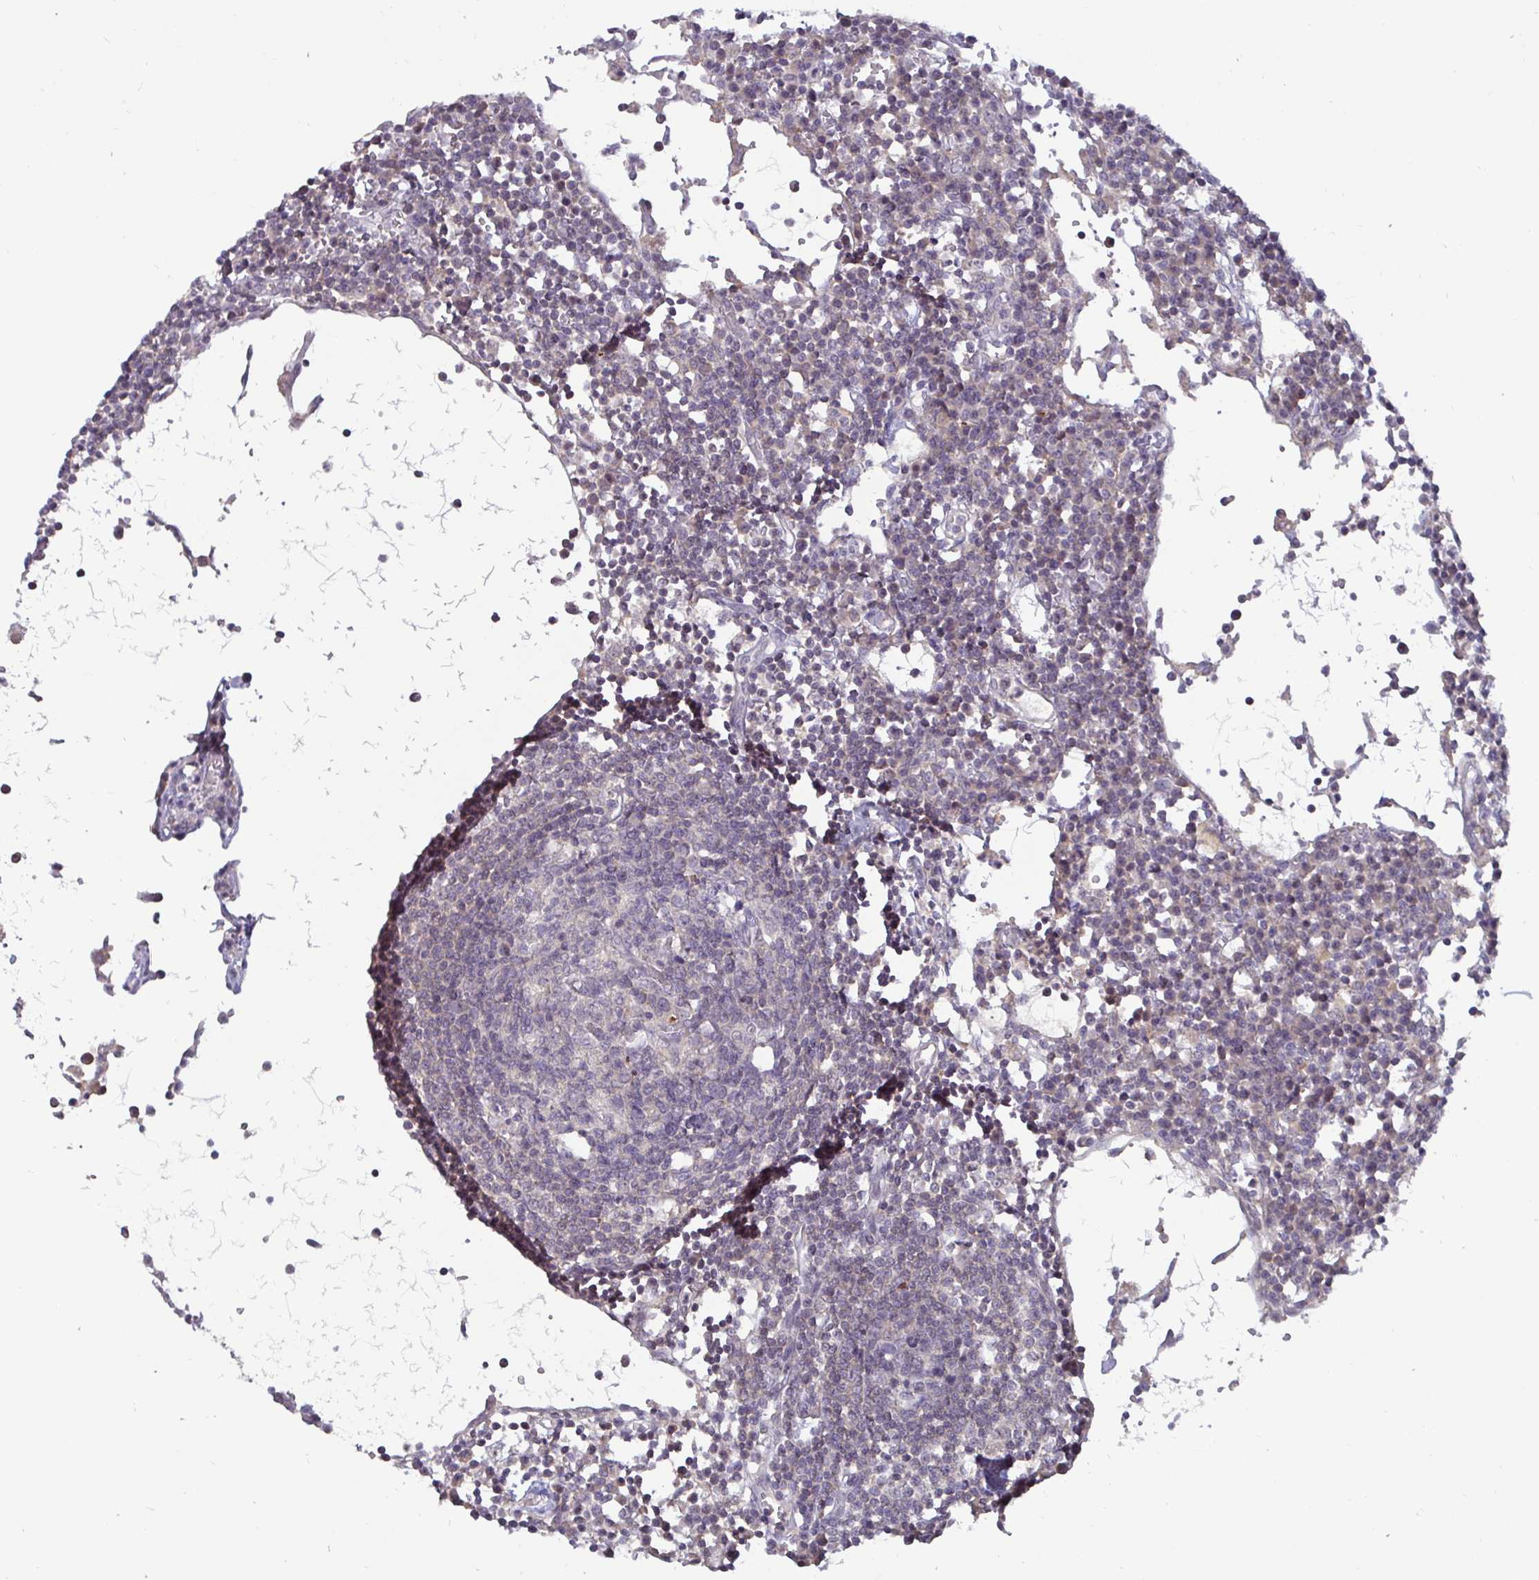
{"staining": {"intensity": "negative", "quantity": "none", "location": "none"}, "tissue": "lymph node", "cell_type": "Germinal center cells", "image_type": "normal", "snomed": [{"axis": "morphology", "description": "Normal tissue, NOS"}, {"axis": "topography", "description": "Lymph node"}], "caption": "This is a micrograph of immunohistochemistry (IHC) staining of normal lymph node, which shows no expression in germinal center cells. (DAB (3,3'-diaminobenzidine) IHC, high magnification).", "gene": "GSTM1", "patient": {"sex": "female", "age": 78}}